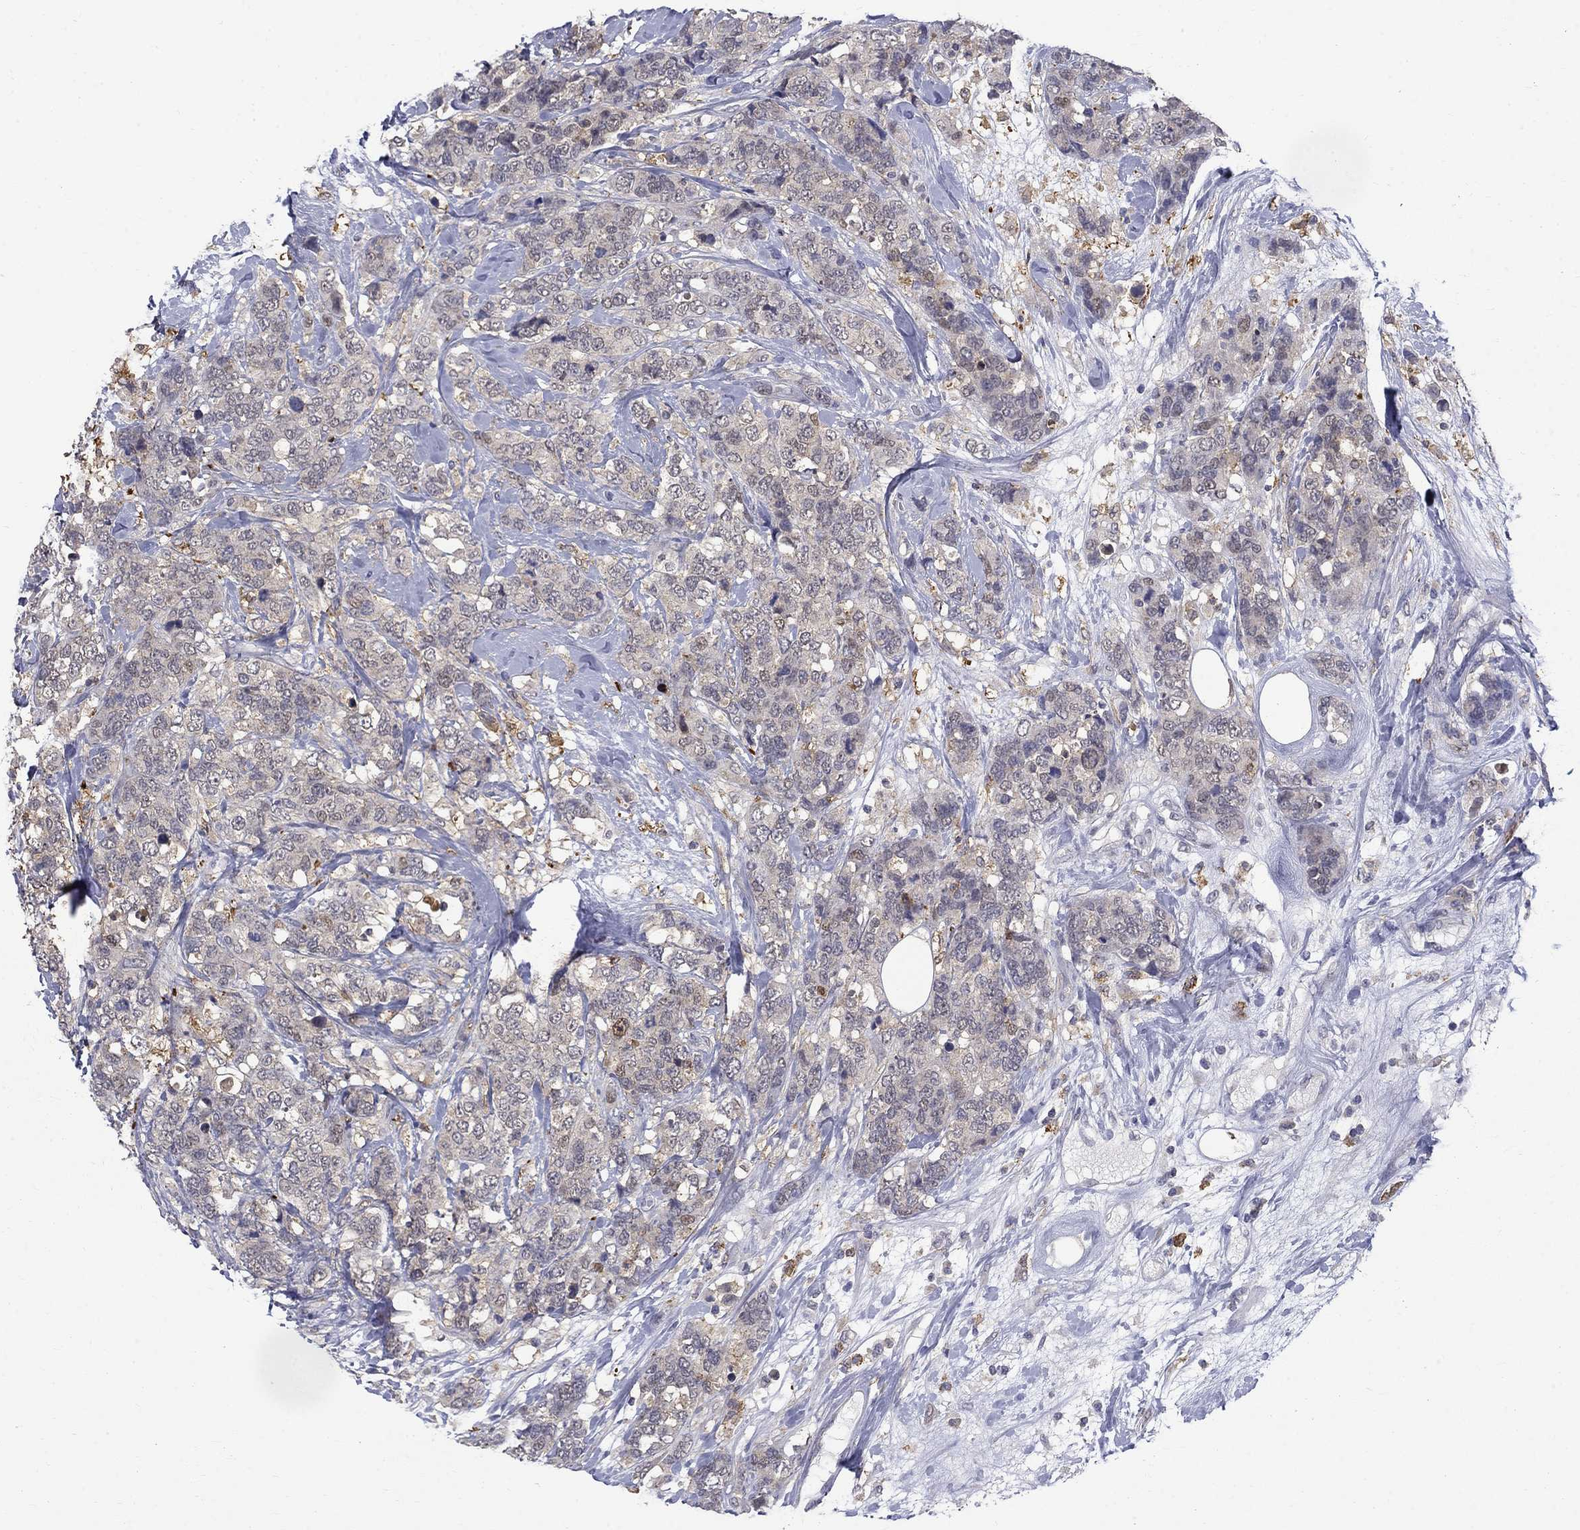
{"staining": {"intensity": "moderate", "quantity": "<25%", "location": "cytoplasmic/membranous,nuclear"}, "tissue": "breast cancer", "cell_type": "Tumor cells", "image_type": "cancer", "snomed": [{"axis": "morphology", "description": "Lobular carcinoma"}, {"axis": "topography", "description": "Breast"}], "caption": "The histopathology image reveals a brown stain indicating the presence of a protein in the cytoplasmic/membranous and nuclear of tumor cells in breast lobular carcinoma.", "gene": "PCBP3", "patient": {"sex": "female", "age": 59}}